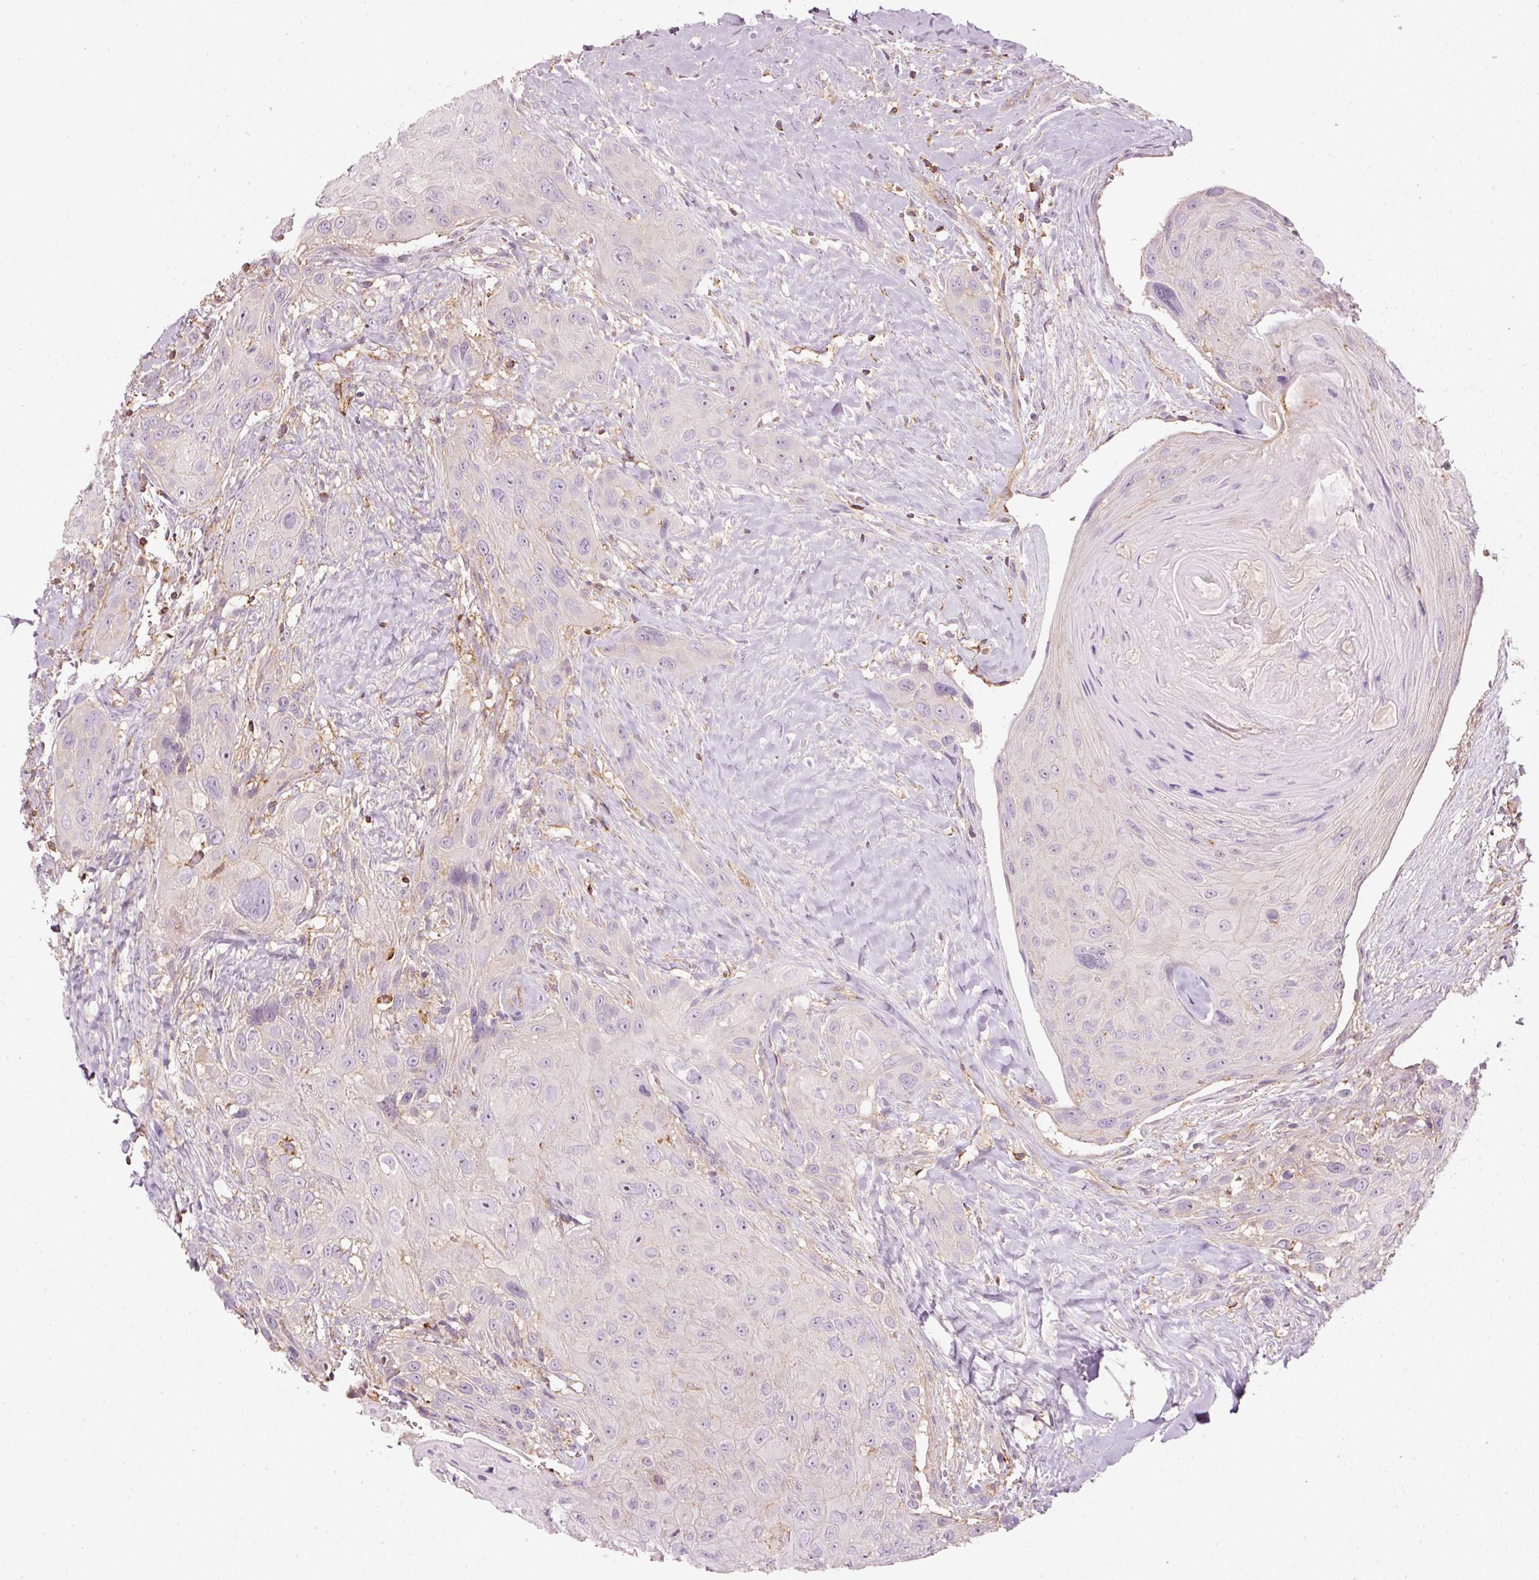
{"staining": {"intensity": "negative", "quantity": "none", "location": "none"}, "tissue": "head and neck cancer", "cell_type": "Tumor cells", "image_type": "cancer", "snomed": [{"axis": "morphology", "description": "Squamous cell carcinoma, NOS"}, {"axis": "topography", "description": "Head-Neck"}], "caption": "The IHC image has no significant positivity in tumor cells of squamous cell carcinoma (head and neck) tissue.", "gene": "SIPA1", "patient": {"sex": "male", "age": 81}}